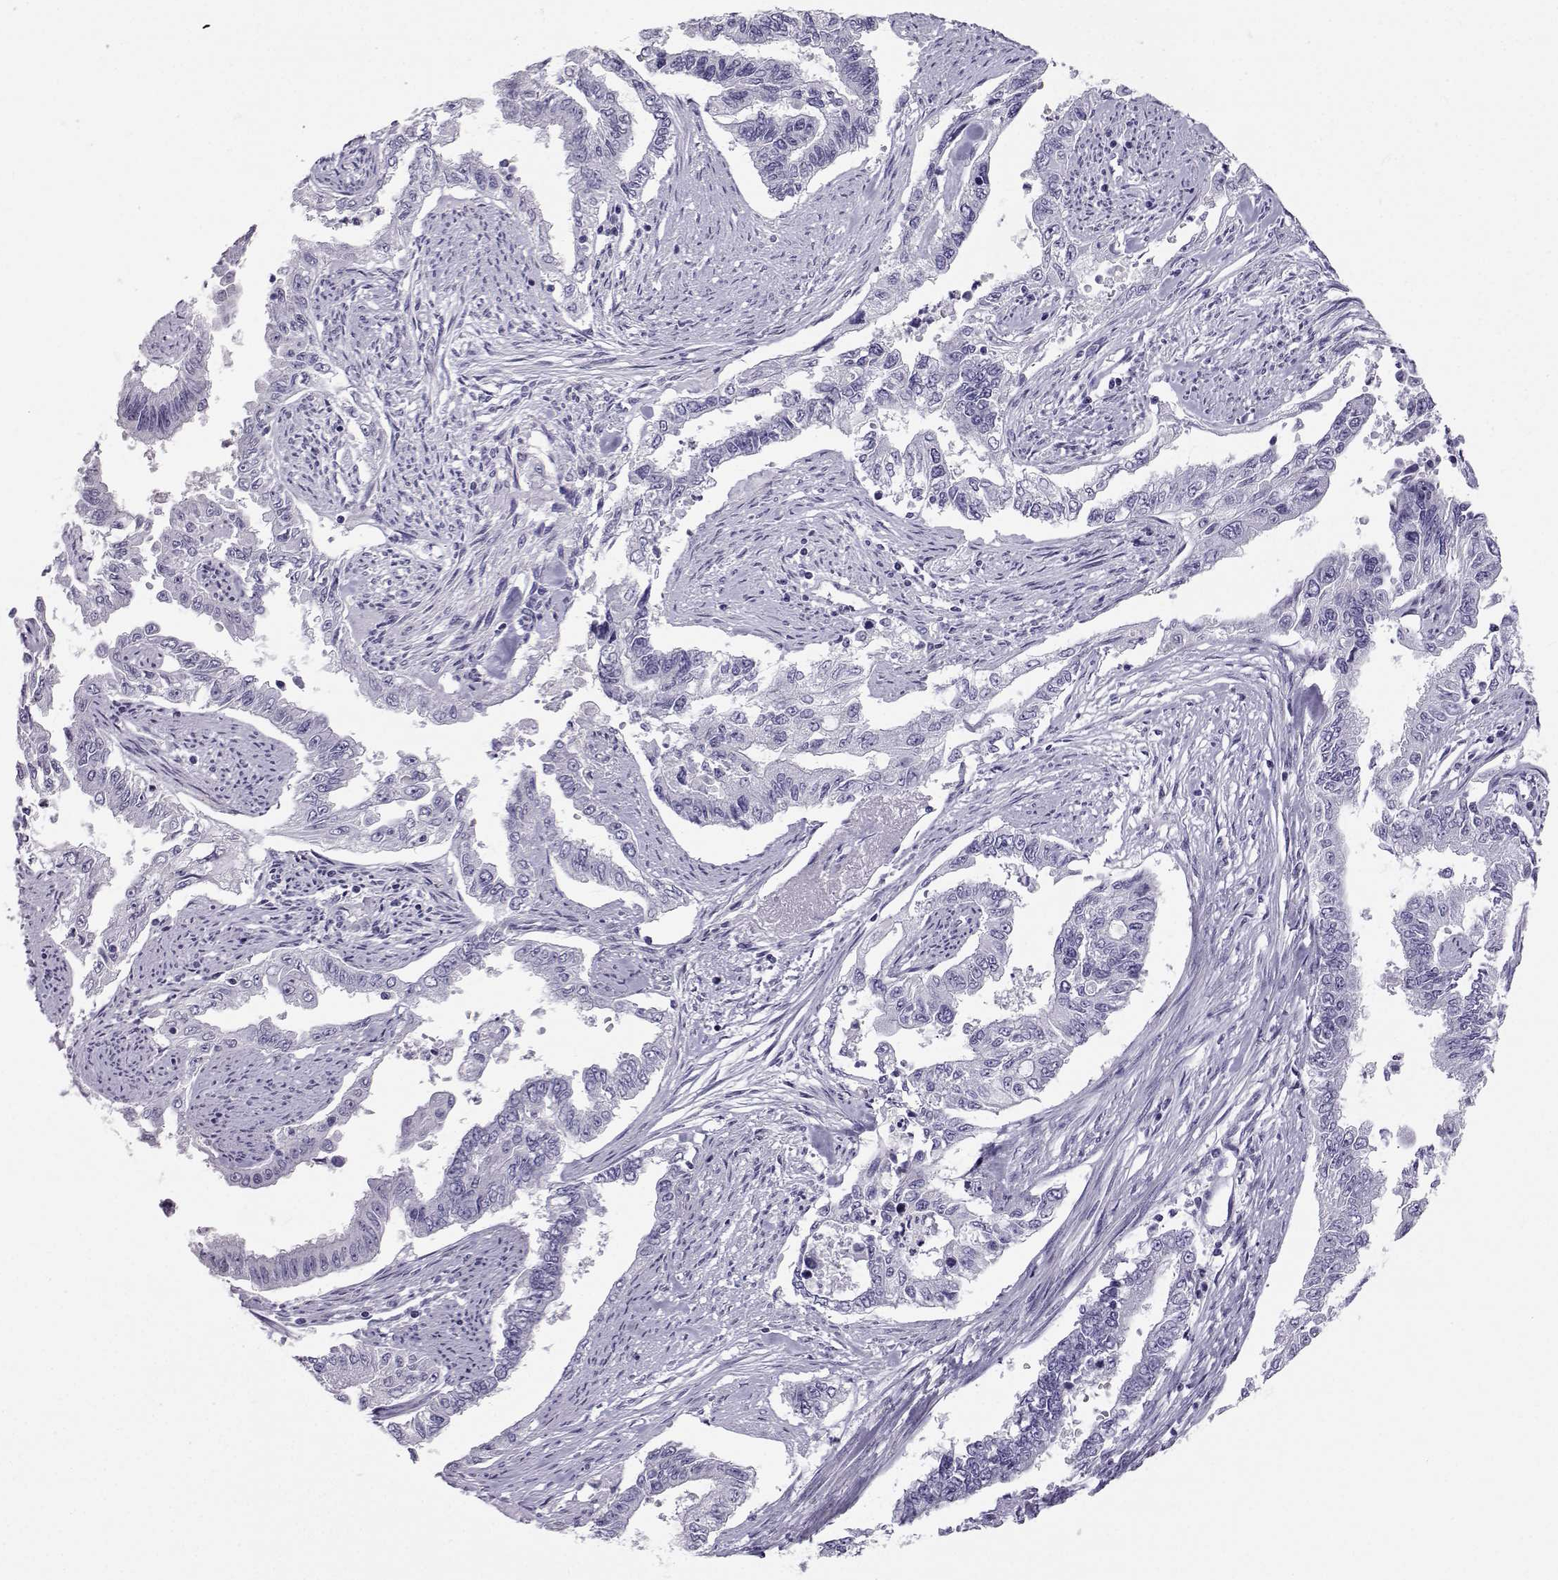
{"staining": {"intensity": "negative", "quantity": "none", "location": "none"}, "tissue": "endometrial cancer", "cell_type": "Tumor cells", "image_type": "cancer", "snomed": [{"axis": "morphology", "description": "Adenocarcinoma, NOS"}, {"axis": "topography", "description": "Uterus"}], "caption": "This photomicrograph is of endometrial adenocarcinoma stained with immunohistochemistry to label a protein in brown with the nuclei are counter-stained blue. There is no positivity in tumor cells.", "gene": "SLC6A3", "patient": {"sex": "female", "age": 59}}